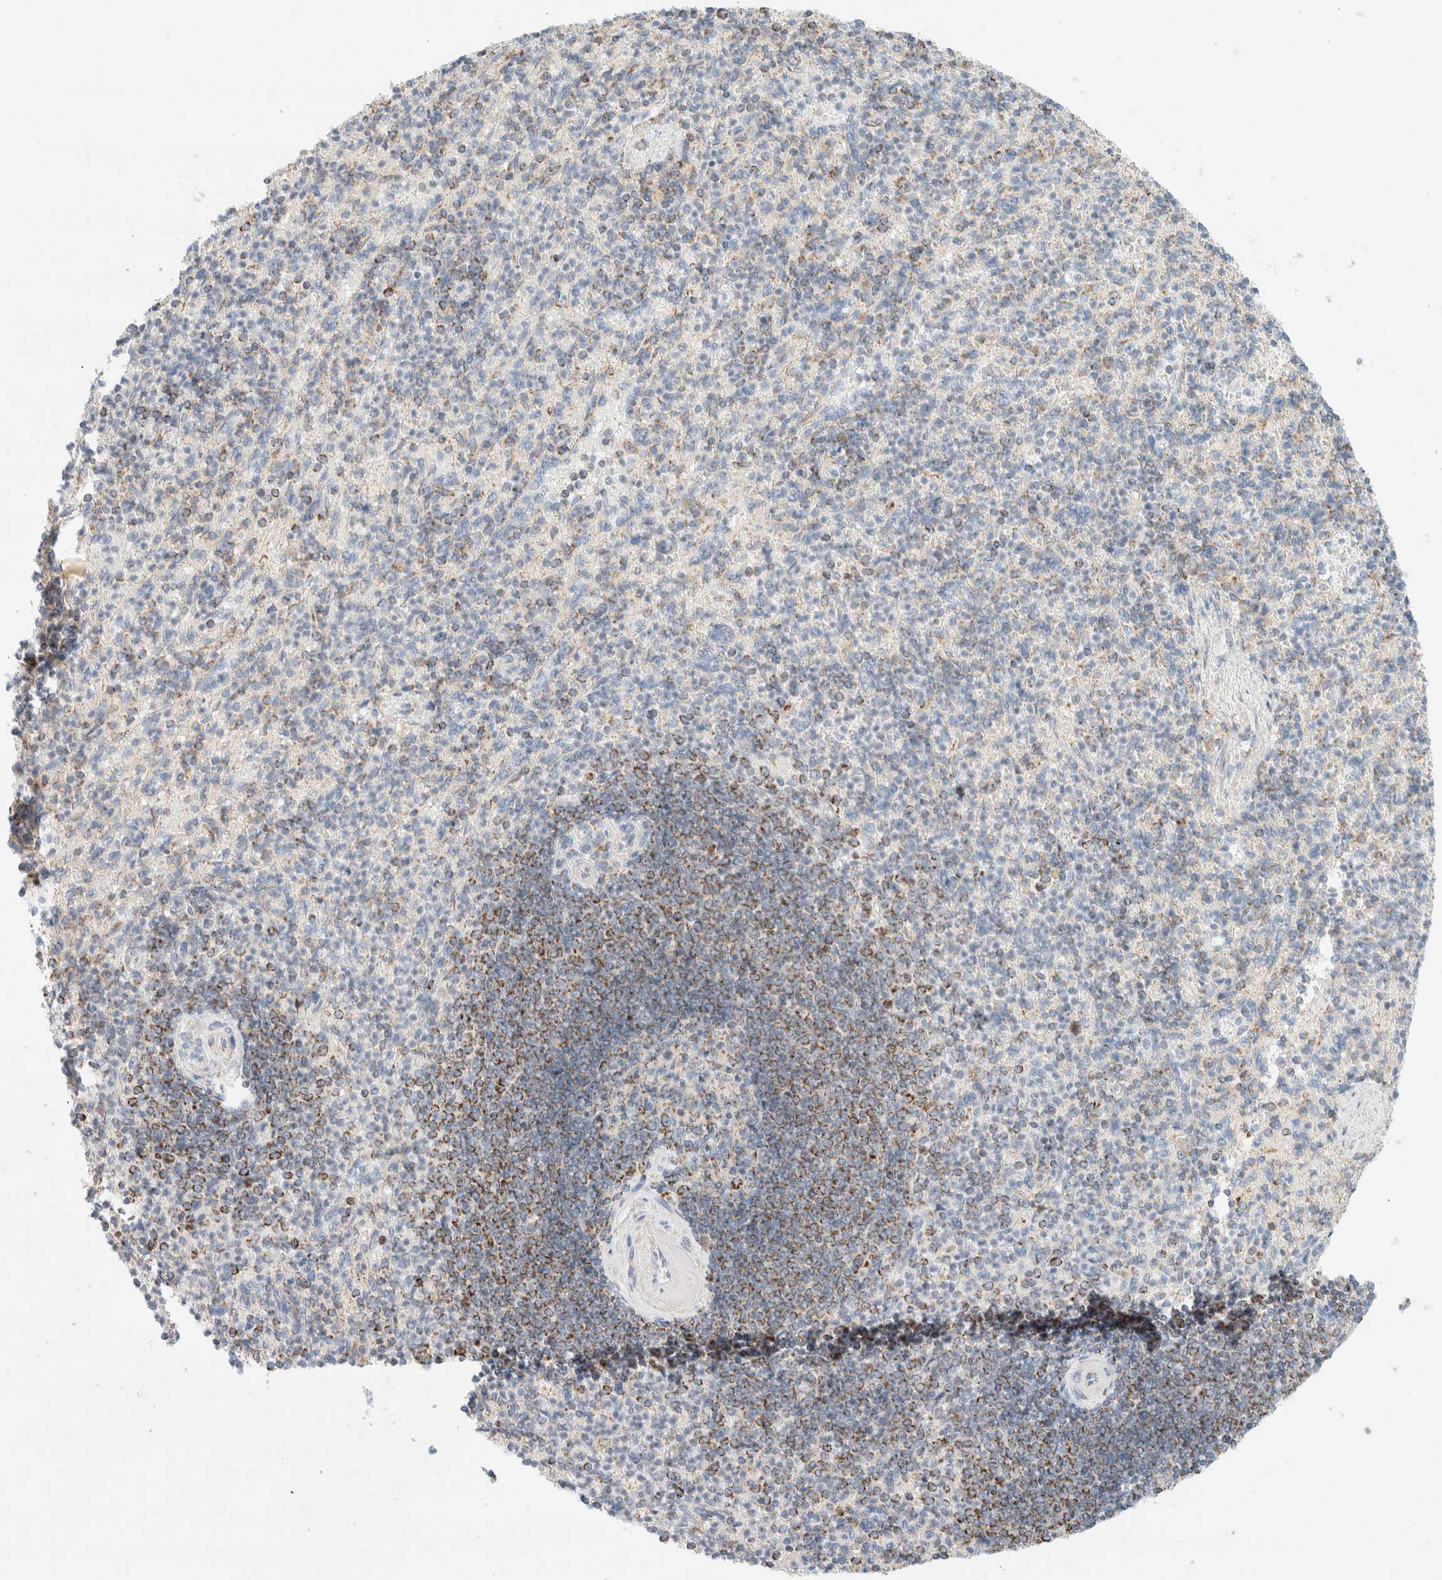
{"staining": {"intensity": "weak", "quantity": "<25%", "location": "cytoplasmic/membranous"}, "tissue": "spleen", "cell_type": "Cells in red pulp", "image_type": "normal", "snomed": [{"axis": "morphology", "description": "Normal tissue, NOS"}, {"axis": "topography", "description": "Spleen"}], "caption": "DAB (3,3'-diaminobenzidine) immunohistochemical staining of normal human spleen shows no significant staining in cells in red pulp. (DAB immunohistochemistry visualized using brightfield microscopy, high magnification).", "gene": "HDHD3", "patient": {"sex": "female", "age": 74}}